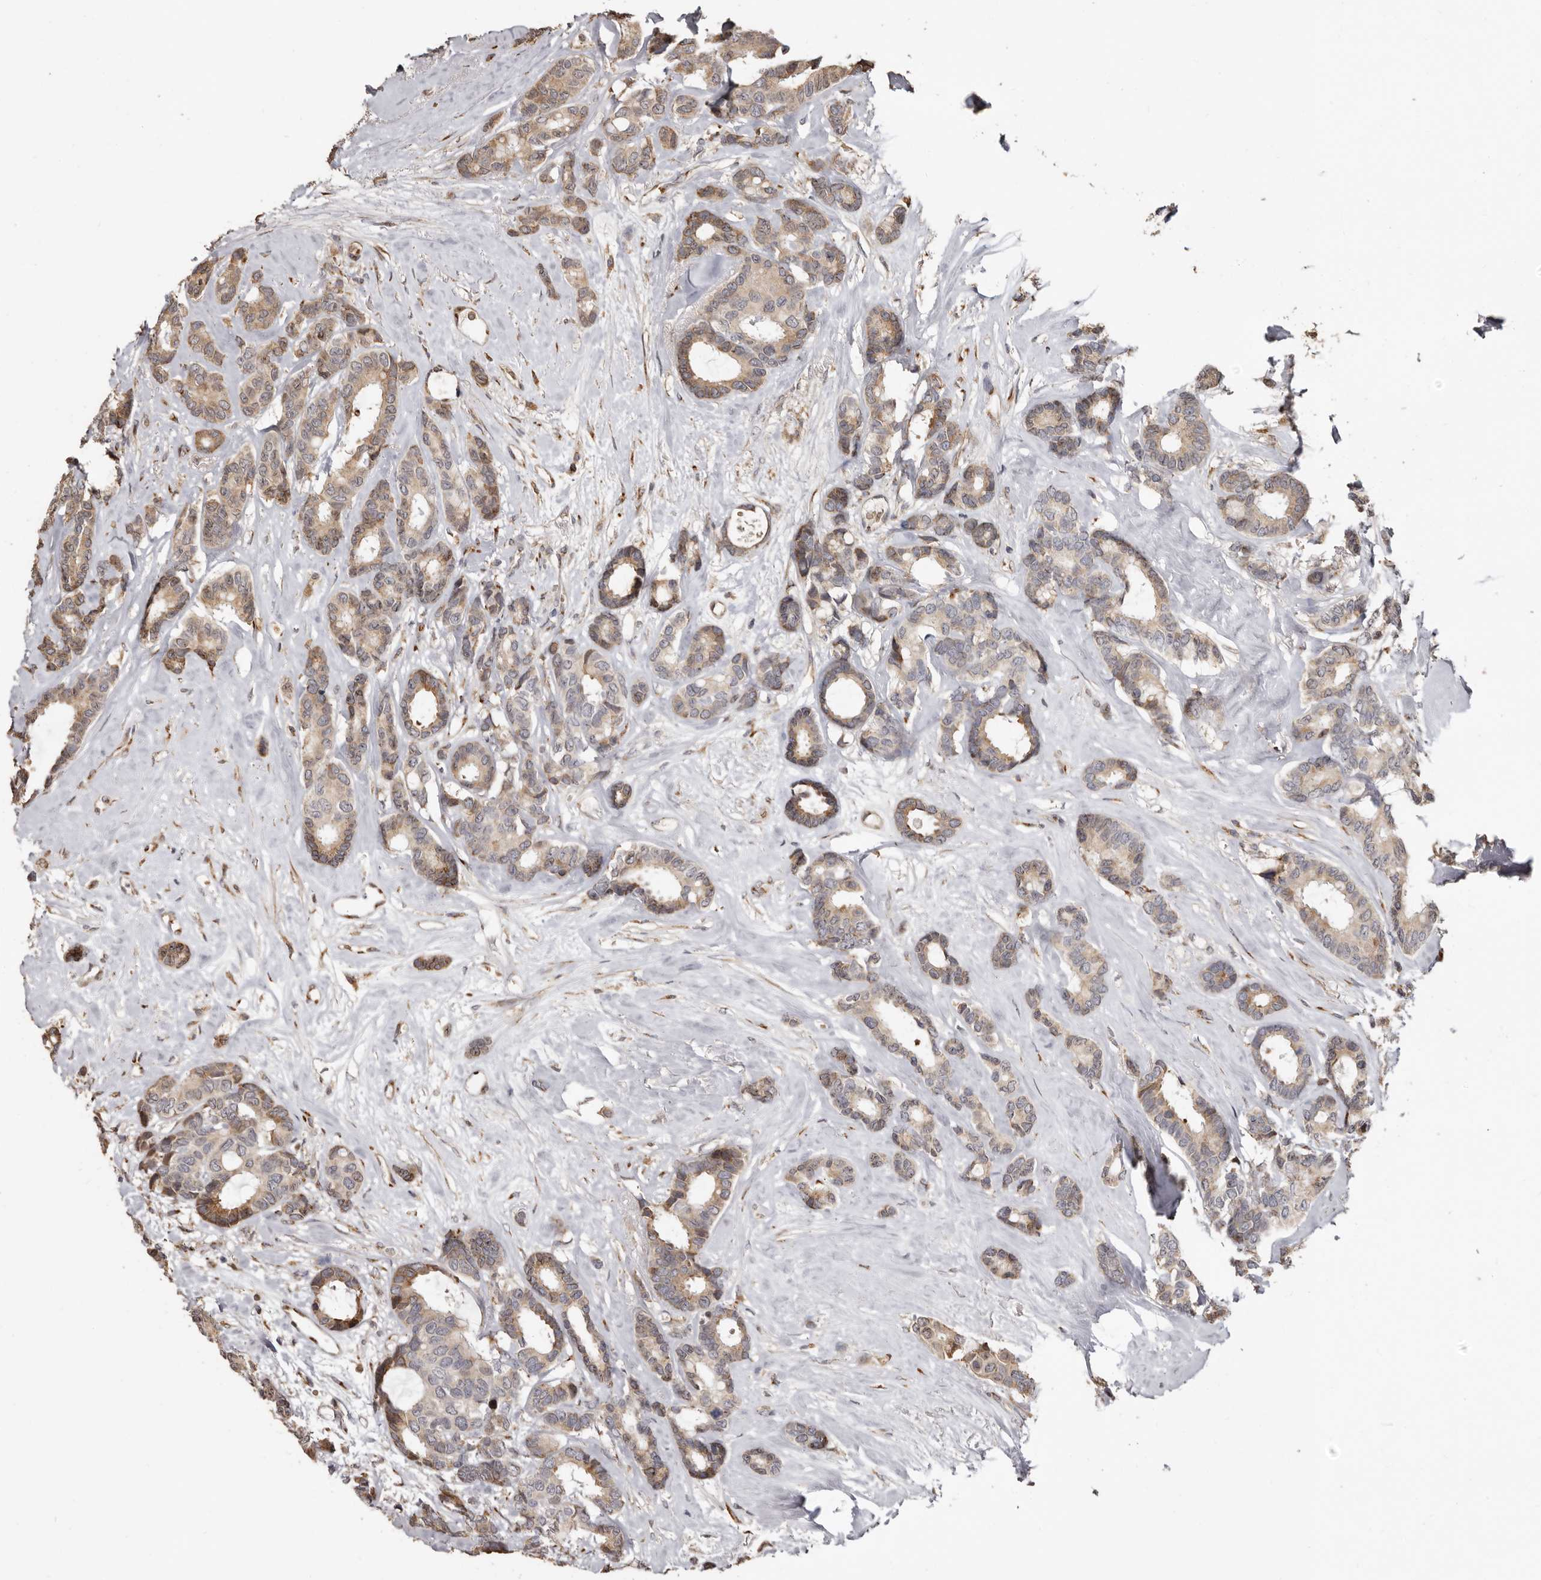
{"staining": {"intensity": "weak", "quantity": ">75%", "location": "cytoplasmic/membranous,nuclear"}, "tissue": "breast cancer", "cell_type": "Tumor cells", "image_type": "cancer", "snomed": [{"axis": "morphology", "description": "Duct carcinoma"}, {"axis": "topography", "description": "Breast"}], "caption": "DAB (3,3'-diaminobenzidine) immunohistochemical staining of breast invasive ductal carcinoma reveals weak cytoplasmic/membranous and nuclear protein staining in approximately >75% of tumor cells. Nuclei are stained in blue.", "gene": "ENTREP1", "patient": {"sex": "female", "age": 87}}